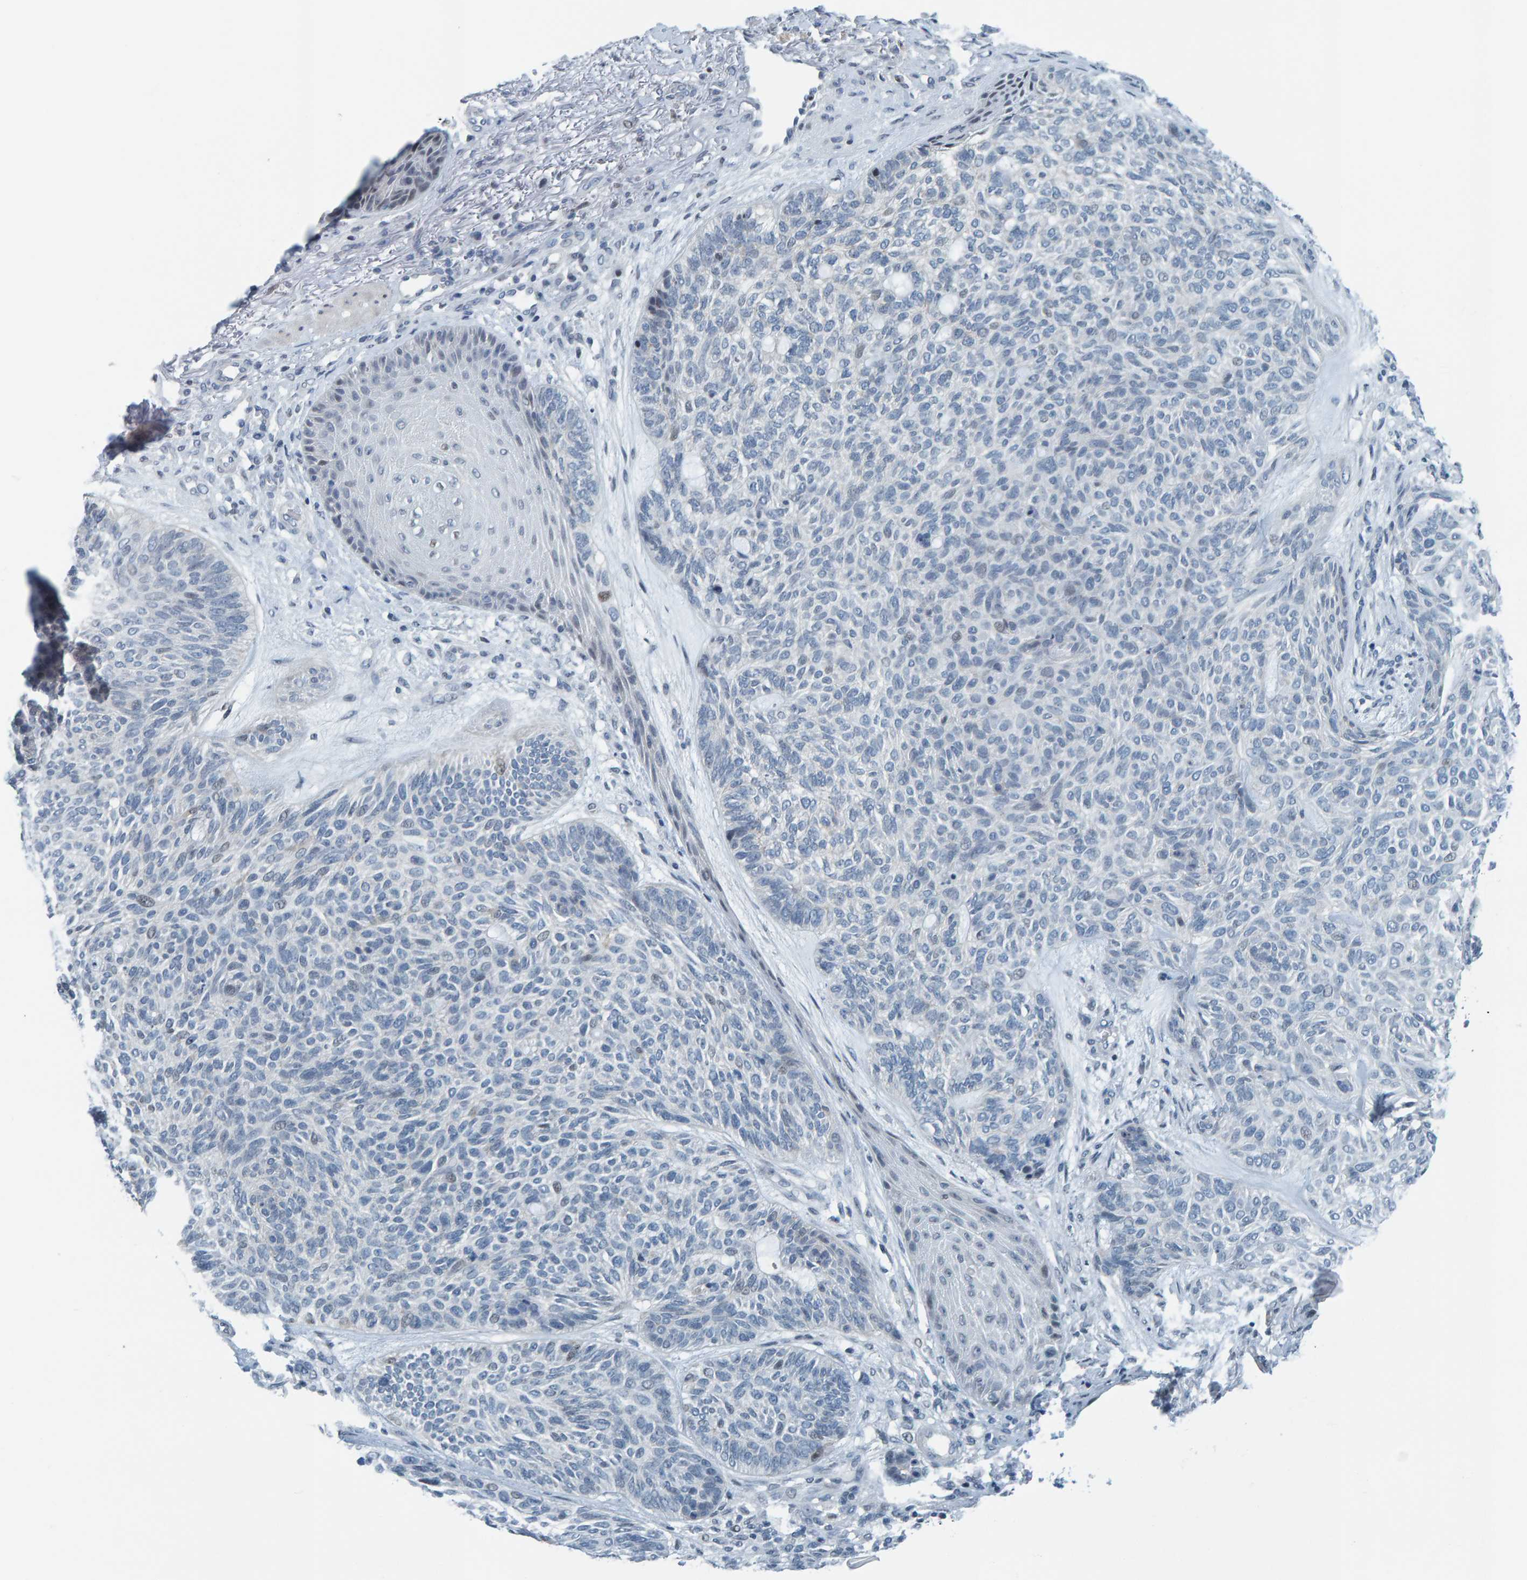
{"staining": {"intensity": "negative", "quantity": "none", "location": "none"}, "tissue": "skin cancer", "cell_type": "Tumor cells", "image_type": "cancer", "snomed": [{"axis": "morphology", "description": "Basal cell carcinoma"}, {"axis": "topography", "description": "Skin"}], "caption": "Tumor cells are negative for protein expression in human skin basal cell carcinoma.", "gene": "CNP", "patient": {"sex": "male", "age": 55}}